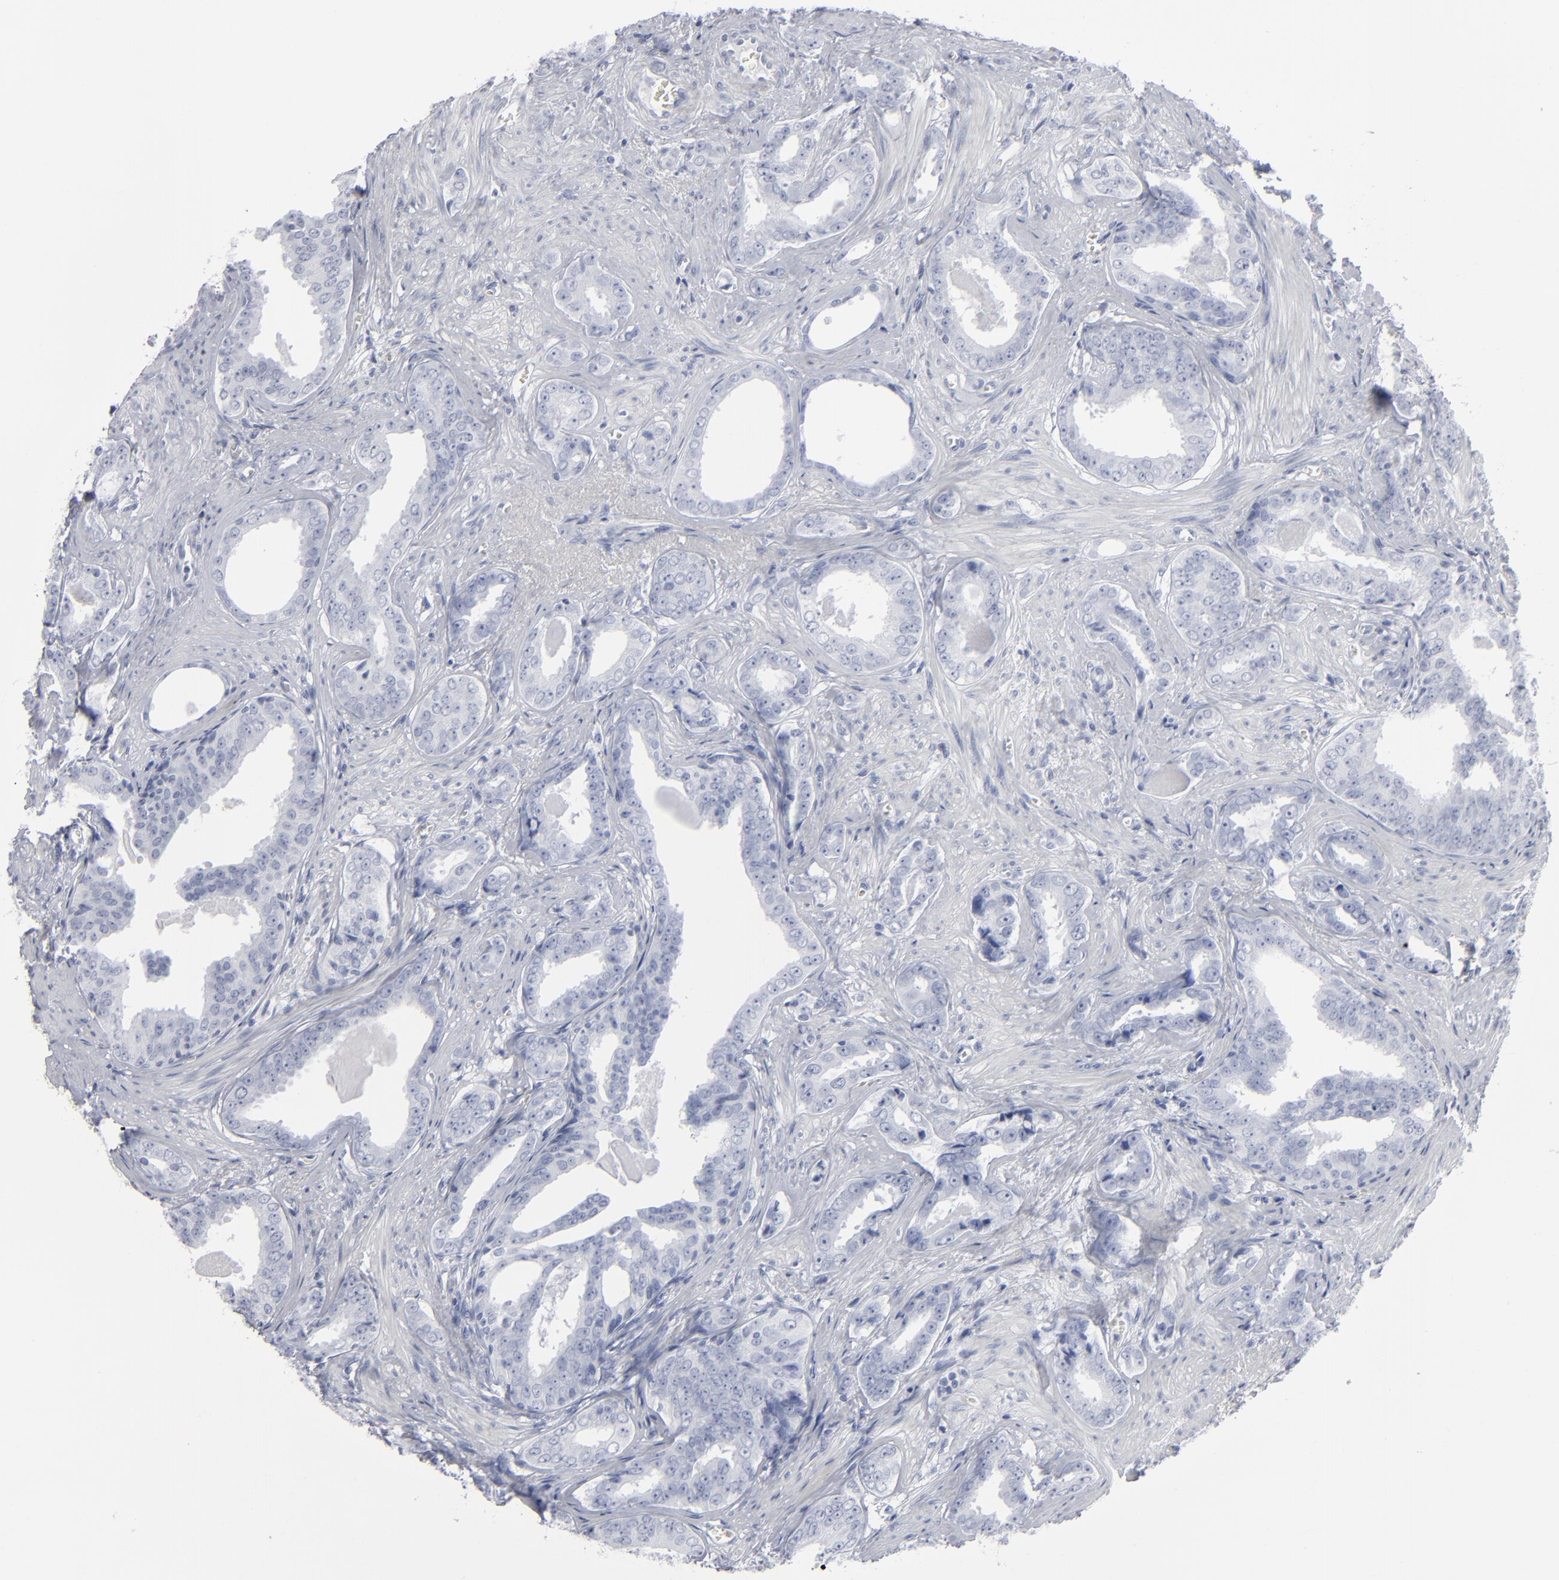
{"staining": {"intensity": "negative", "quantity": "none", "location": "none"}, "tissue": "prostate cancer", "cell_type": "Tumor cells", "image_type": "cancer", "snomed": [{"axis": "morphology", "description": "Adenocarcinoma, Medium grade"}, {"axis": "topography", "description": "Prostate"}], "caption": "IHC image of neoplastic tissue: human prostate cancer (adenocarcinoma (medium-grade)) stained with DAB (3,3'-diaminobenzidine) shows no significant protein expression in tumor cells.", "gene": "MSLN", "patient": {"sex": "male", "age": 79}}